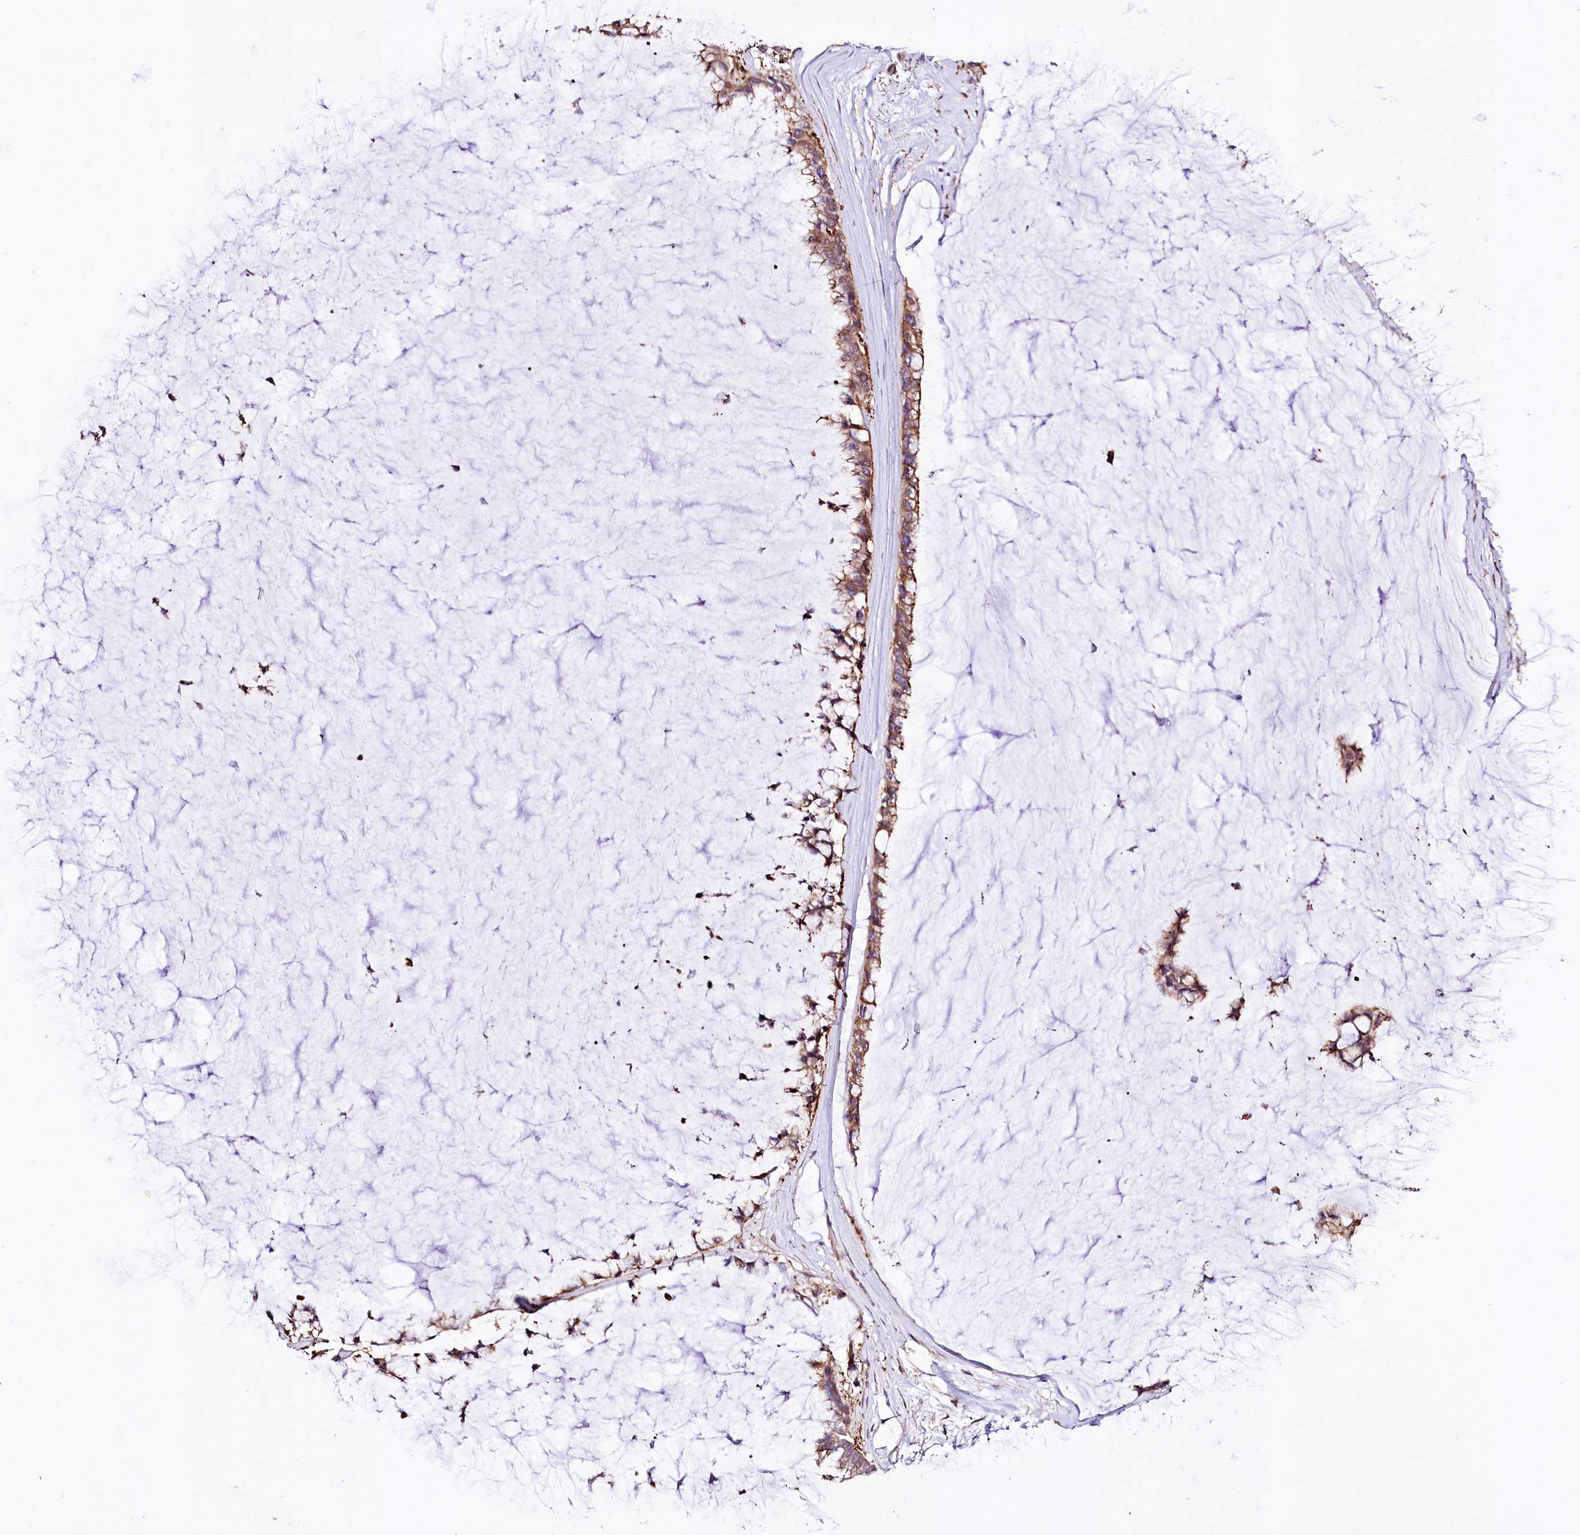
{"staining": {"intensity": "moderate", "quantity": ">75%", "location": "cytoplasmic/membranous"}, "tissue": "ovarian cancer", "cell_type": "Tumor cells", "image_type": "cancer", "snomed": [{"axis": "morphology", "description": "Cystadenocarcinoma, mucinous, NOS"}, {"axis": "topography", "description": "Ovary"}], "caption": "Protein staining by immunohistochemistry displays moderate cytoplasmic/membranous expression in approximately >75% of tumor cells in ovarian cancer. The staining is performed using DAB brown chromogen to label protein expression. The nuclei are counter-stained blue using hematoxylin.", "gene": "ST7", "patient": {"sex": "female", "age": 39}}